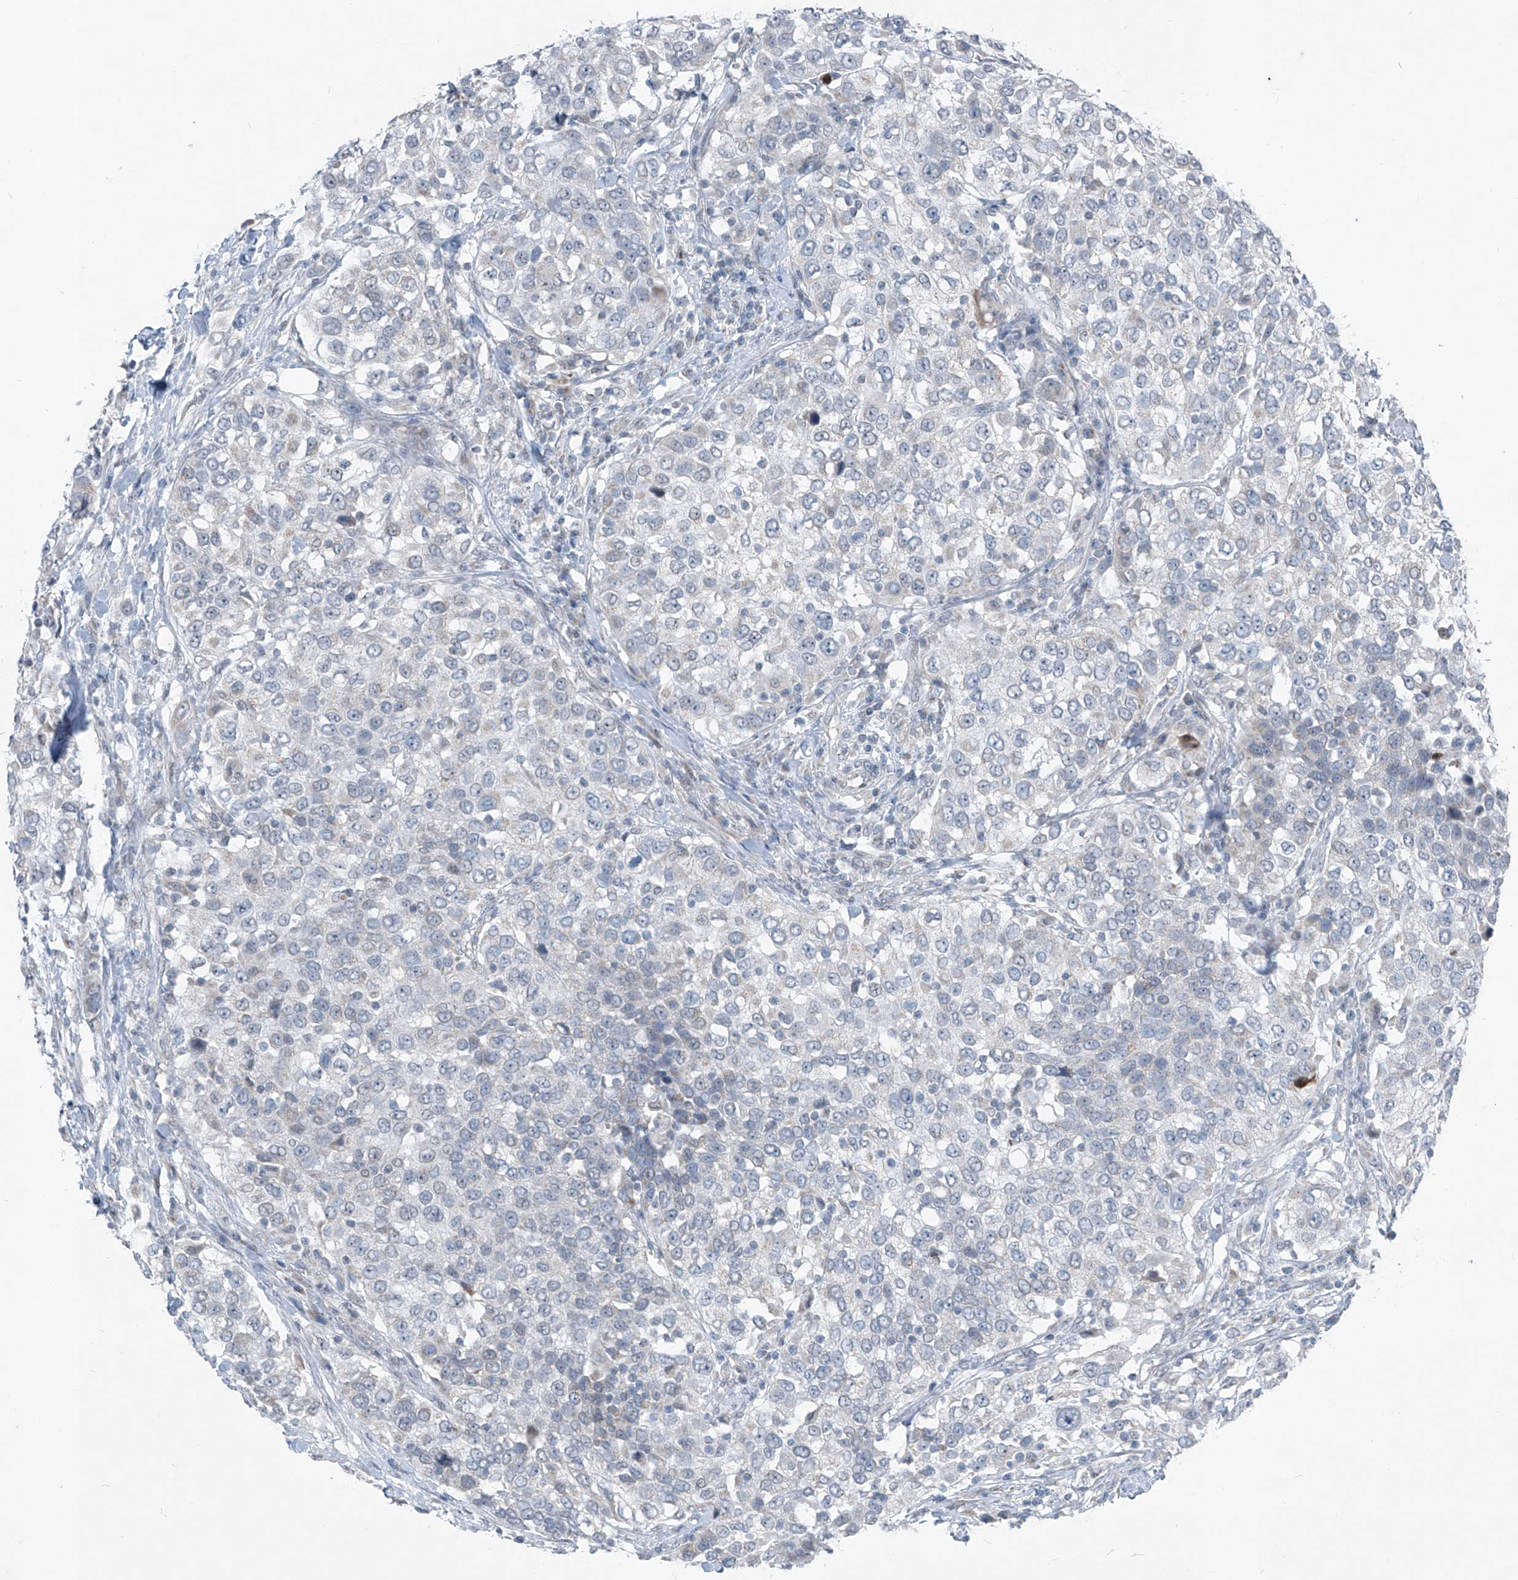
{"staining": {"intensity": "negative", "quantity": "none", "location": "none"}, "tissue": "urothelial cancer", "cell_type": "Tumor cells", "image_type": "cancer", "snomed": [{"axis": "morphology", "description": "Urothelial carcinoma, High grade"}, {"axis": "topography", "description": "Urinary bladder"}], "caption": "Human urothelial cancer stained for a protein using immunohistochemistry demonstrates no positivity in tumor cells.", "gene": "DYRK1B", "patient": {"sex": "female", "age": 80}}